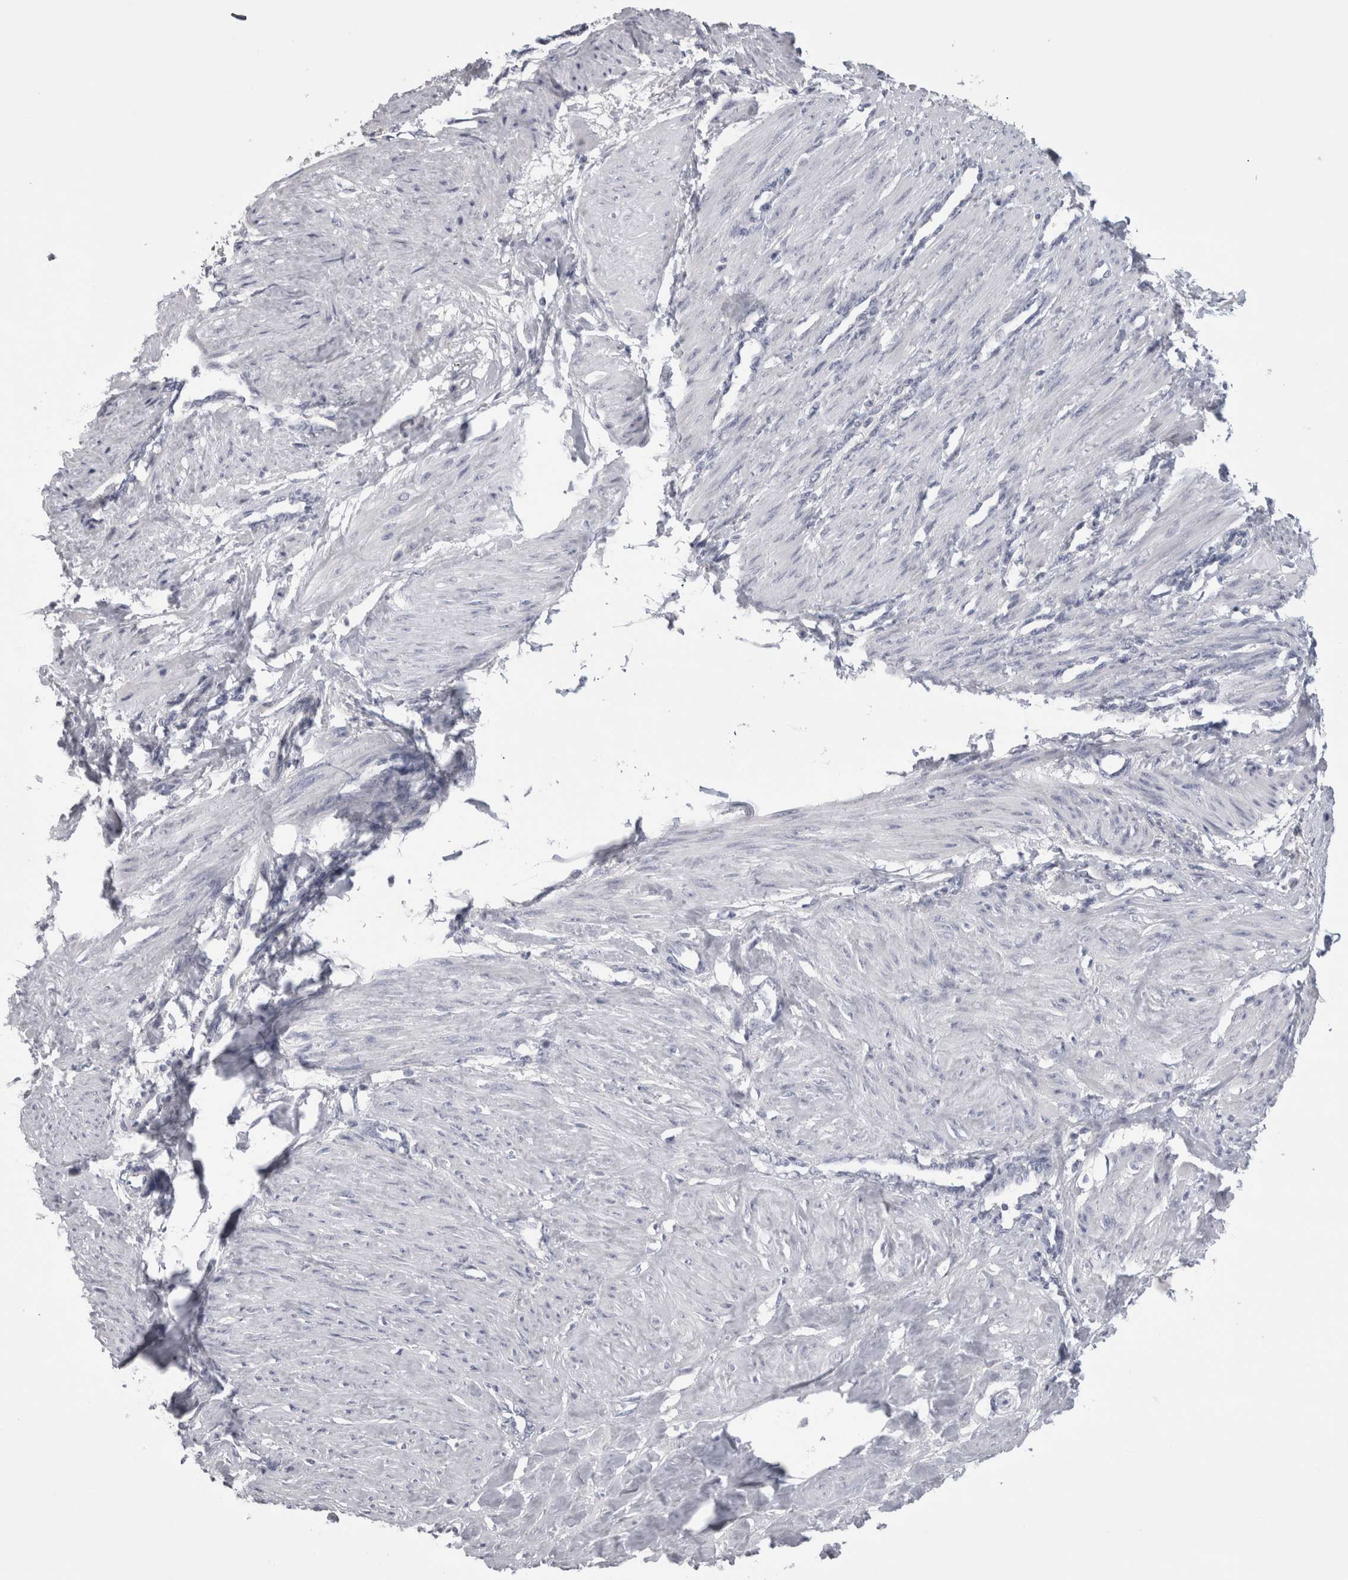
{"staining": {"intensity": "negative", "quantity": "none", "location": "none"}, "tissue": "smooth muscle", "cell_type": "Smooth muscle cells", "image_type": "normal", "snomed": [{"axis": "morphology", "description": "Normal tissue, NOS"}, {"axis": "topography", "description": "Endometrium"}], "caption": "DAB immunohistochemical staining of benign human smooth muscle shows no significant staining in smooth muscle cells.", "gene": "DHRS4", "patient": {"sex": "female", "age": 33}}